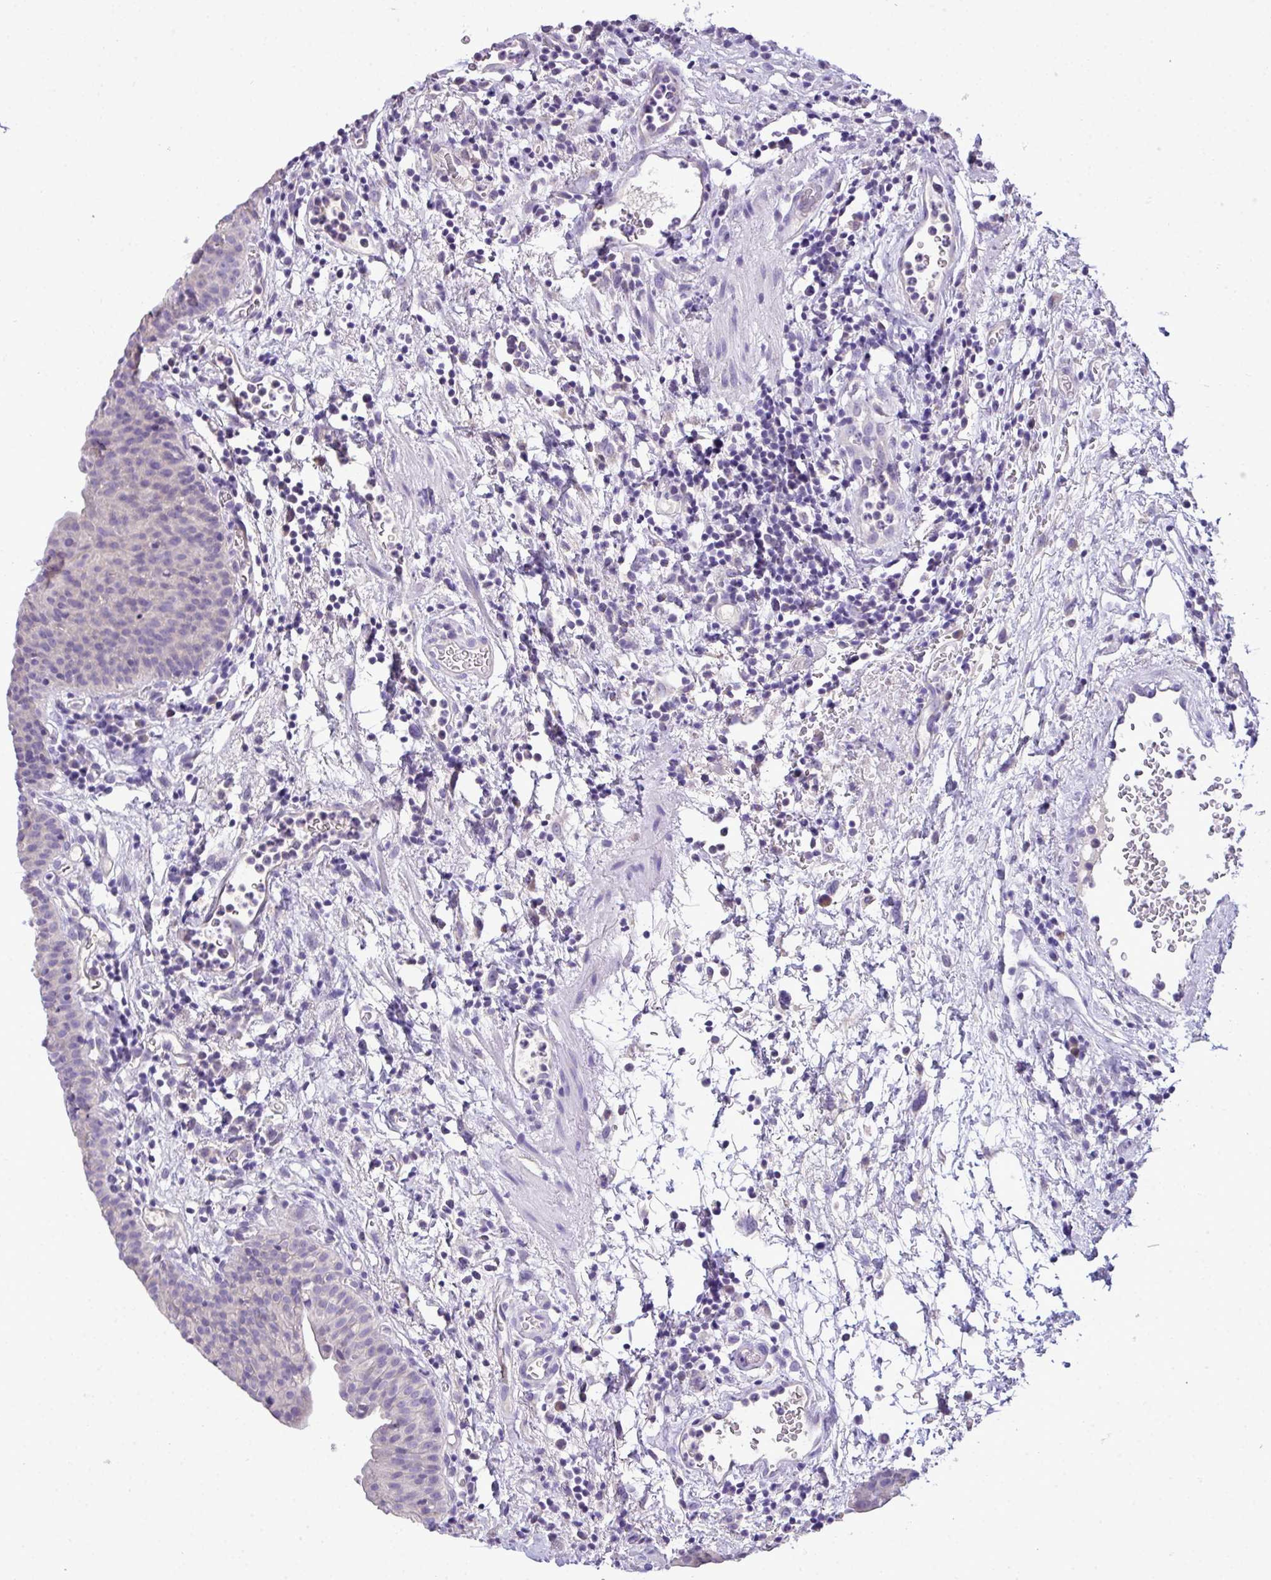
{"staining": {"intensity": "negative", "quantity": "none", "location": "none"}, "tissue": "urinary bladder", "cell_type": "Urothelial cells", "image_type": "normal", "snomed": [{"axis": "morphology", "description": "Normal tissue, NOS"}, {"axis": "morphology", "description": "Inflammation, NOS"}, {"axis": "topography", "description": "Urinary bladder"}], "caption": "Immunohistochemical staining of unremarkable human urinary bladder reveals no significant positivity in urothelial cells. The staining is performed using DAB (3,3'-diaminobenzidine) brown chromogen with nuclei counter-stained in using hematoxylin.", "gene": "ST8SIA2", "patient": {"sex": "male", "age": 57}}